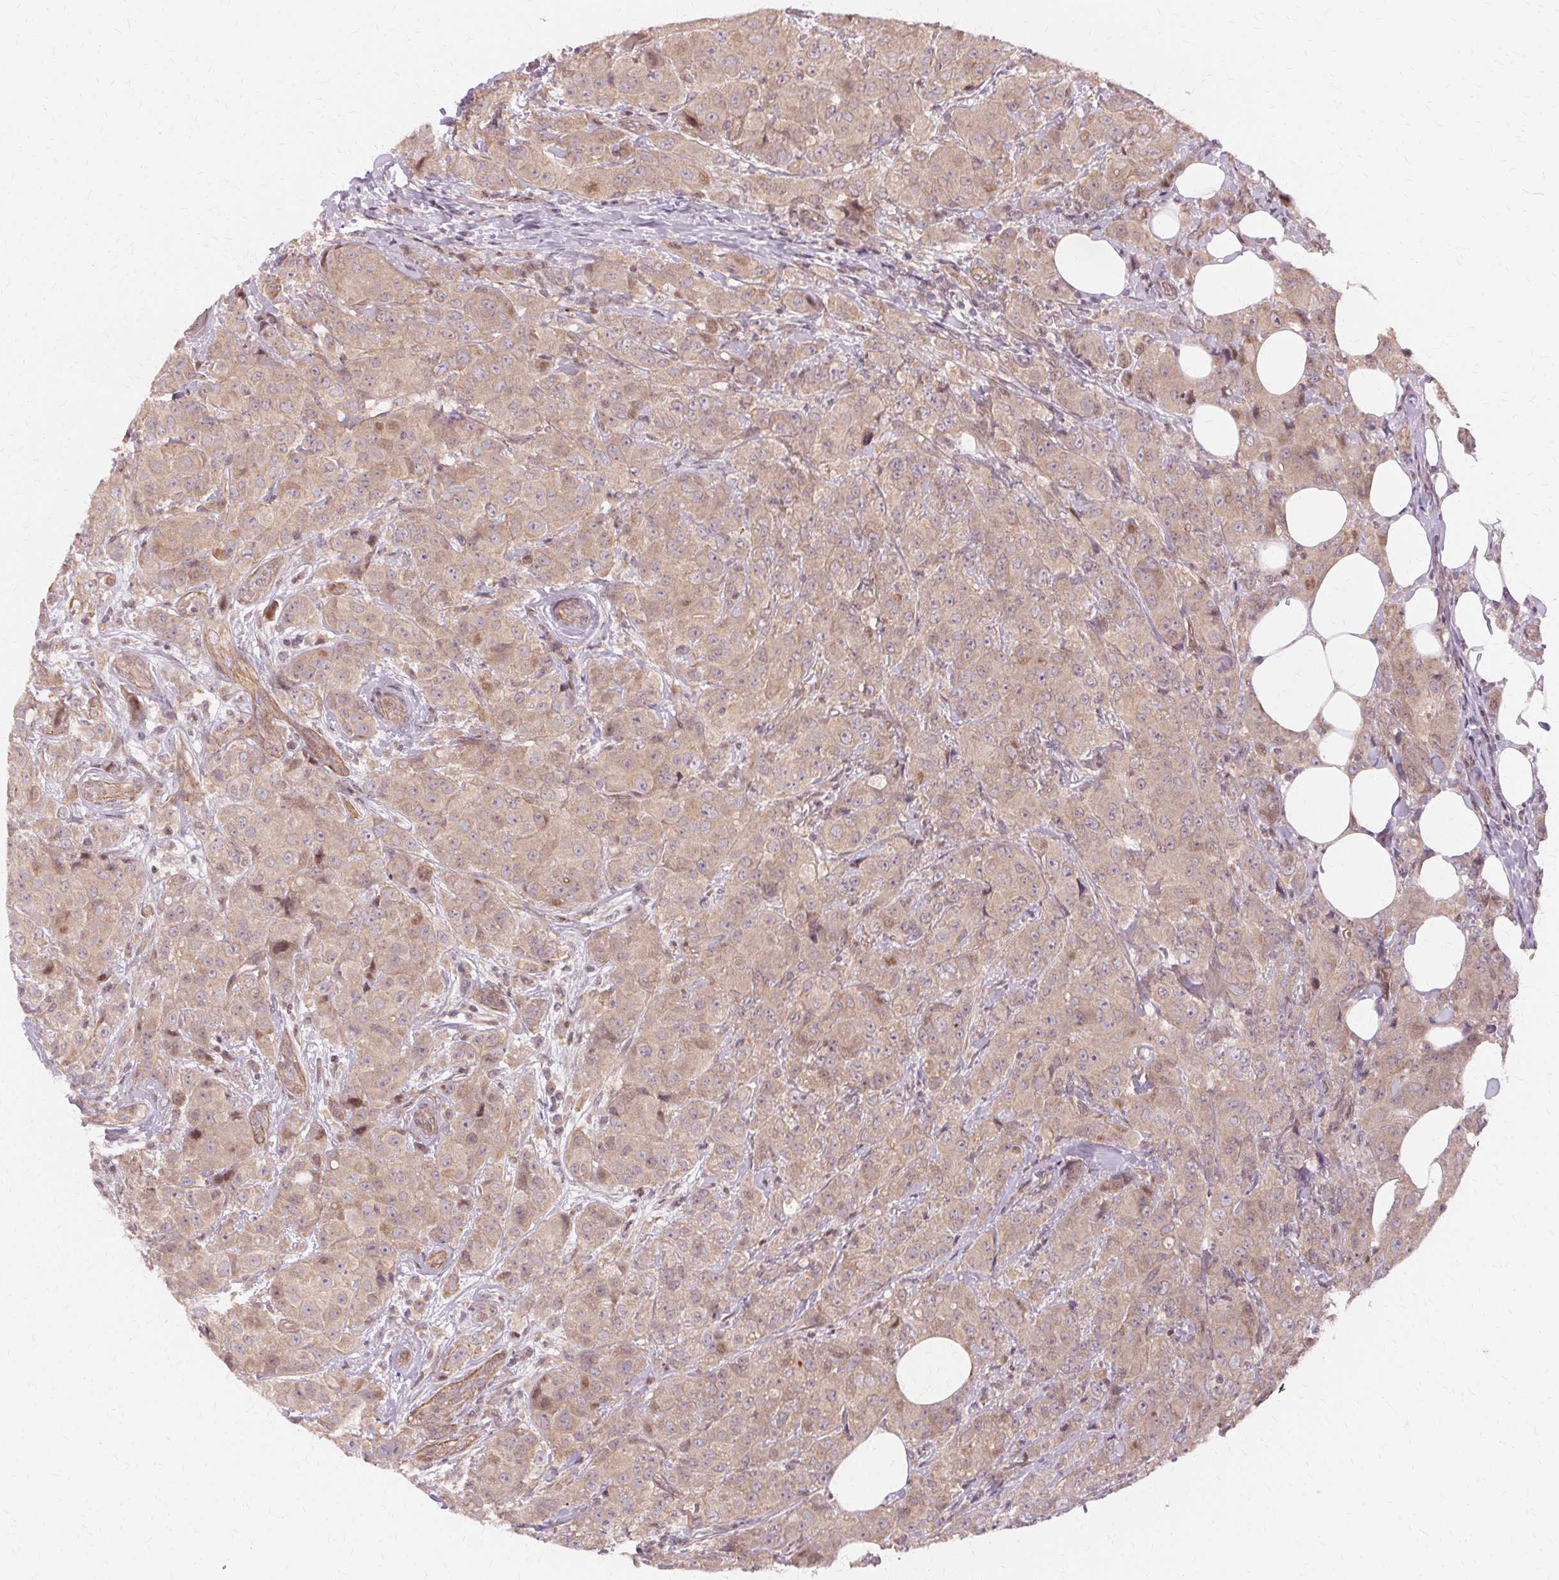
{"staining": {"intensity": "weak", "quantity": ">75%", "location": "cytoplasmic/membranous"}, "tissue": "breast cancer", "cell_type": "Tumor cells", "image_type": "cancer", "snomed": [{"axis": "morphology", "description": "Normal tissue, NOS"}, {"axis": "morphology", "description": "Duct carcinoma"}, {"axis": "topography", "description": "Breast"}], "caption": "There is low levels of weak cytoplasmic/membranous positivity in tumor cells of breast cancer (invasive ductal carcinoma), as demonstrated by immunohistochemical staining (brown color).", "gene": "USP8", "patient": {"sex": "female", "age": 43}}